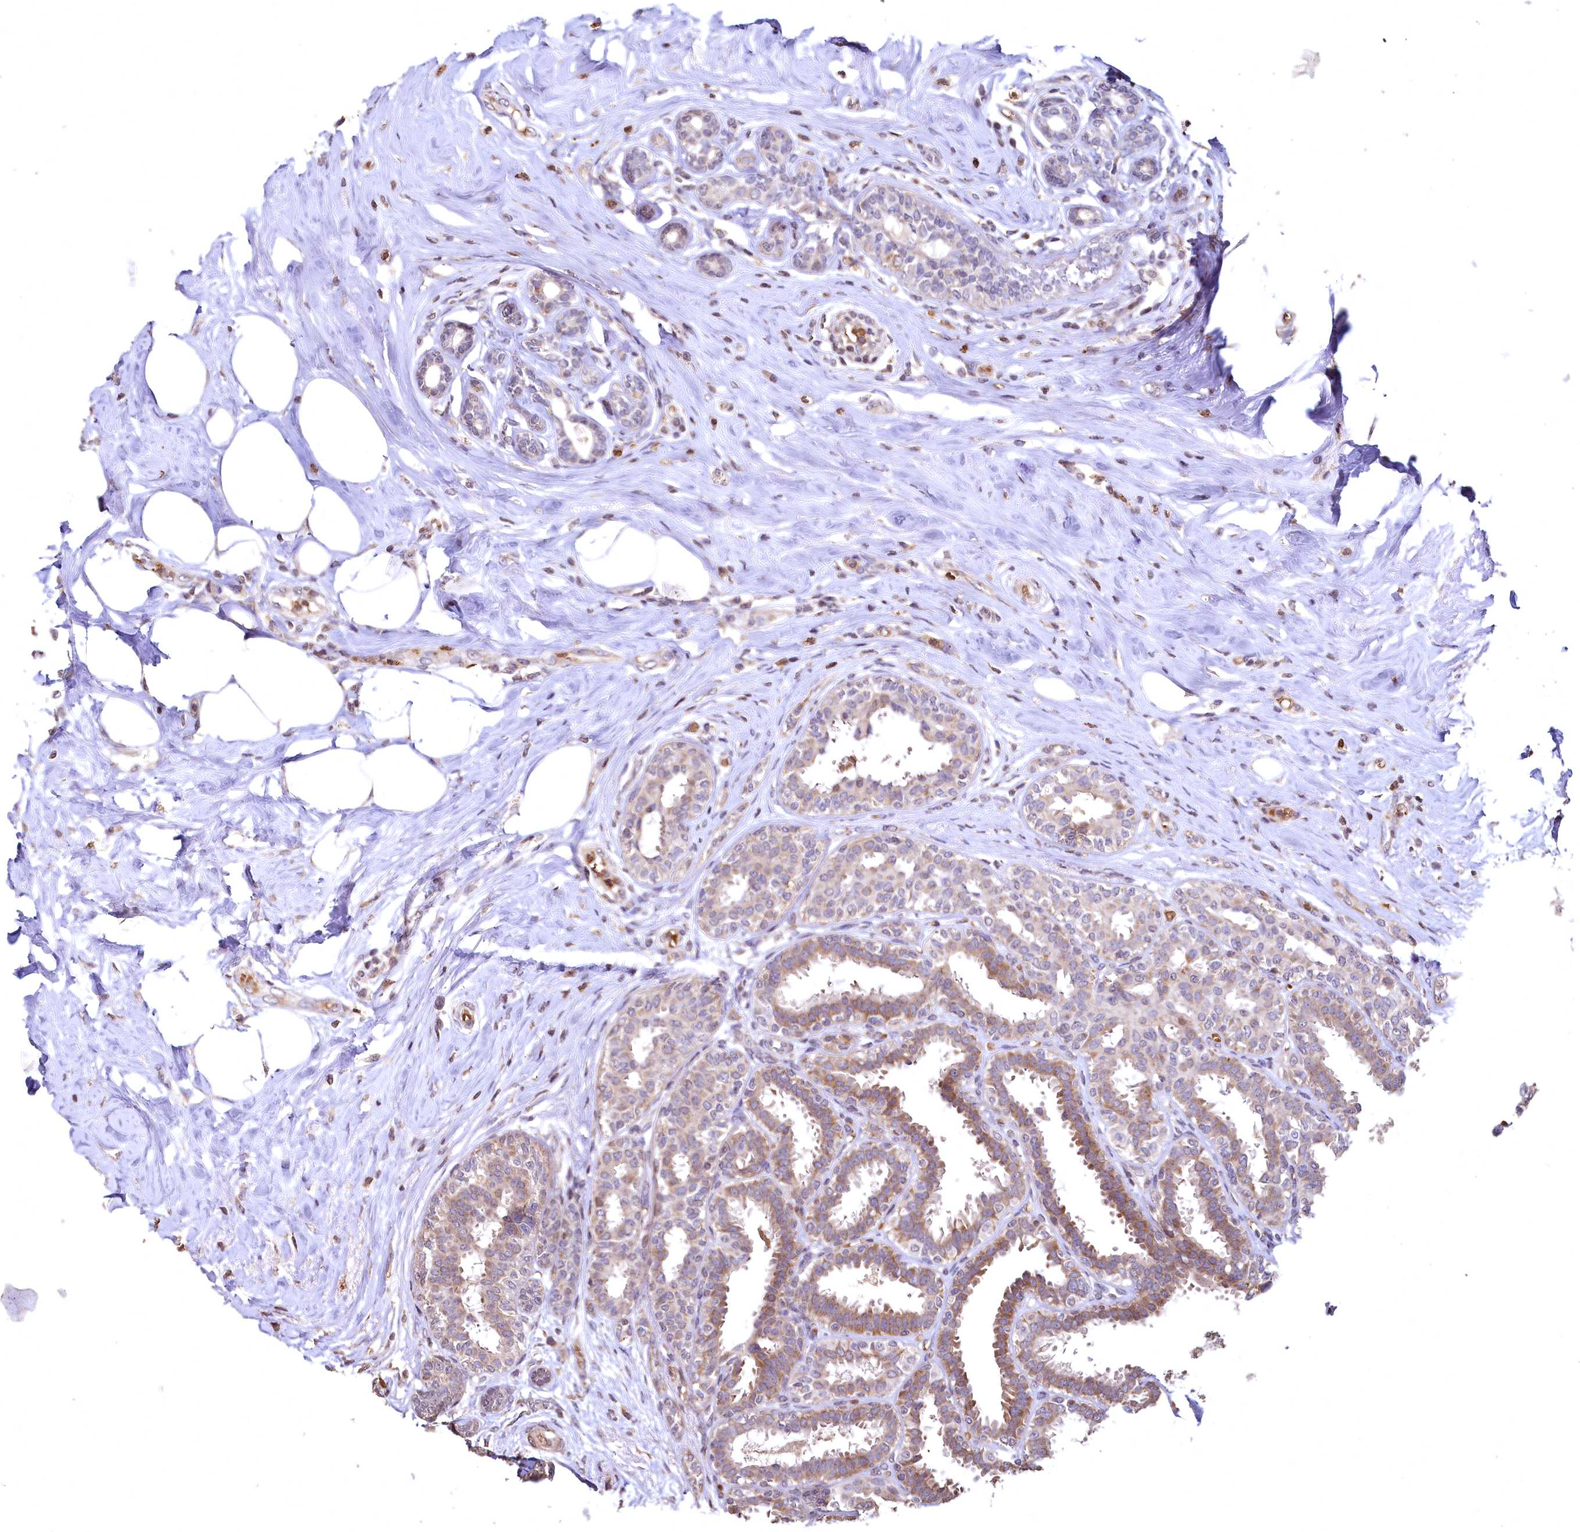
{"staining": {"intensity": "moderate", "quantity": ">75%", "location": "cytoplasmic/membranous"}, "tissue": "breast cancer", "cell_type": "Tumor cells", "image_type": "cancer", "snomed": [{"axis": "morphology", "description": "Lobular carcinoma"}, {"axis": "topography", "description": "Breast"}], "caption": "Immunohistochemistry image of breast cancer stained for a protein (brown), which shows medium levels of moderate cytoplasmic/membranous positivity in approximately >75% of tumor cells.", "gene": "SPTA1", "patient": {"sex": "female", "age": 51}}